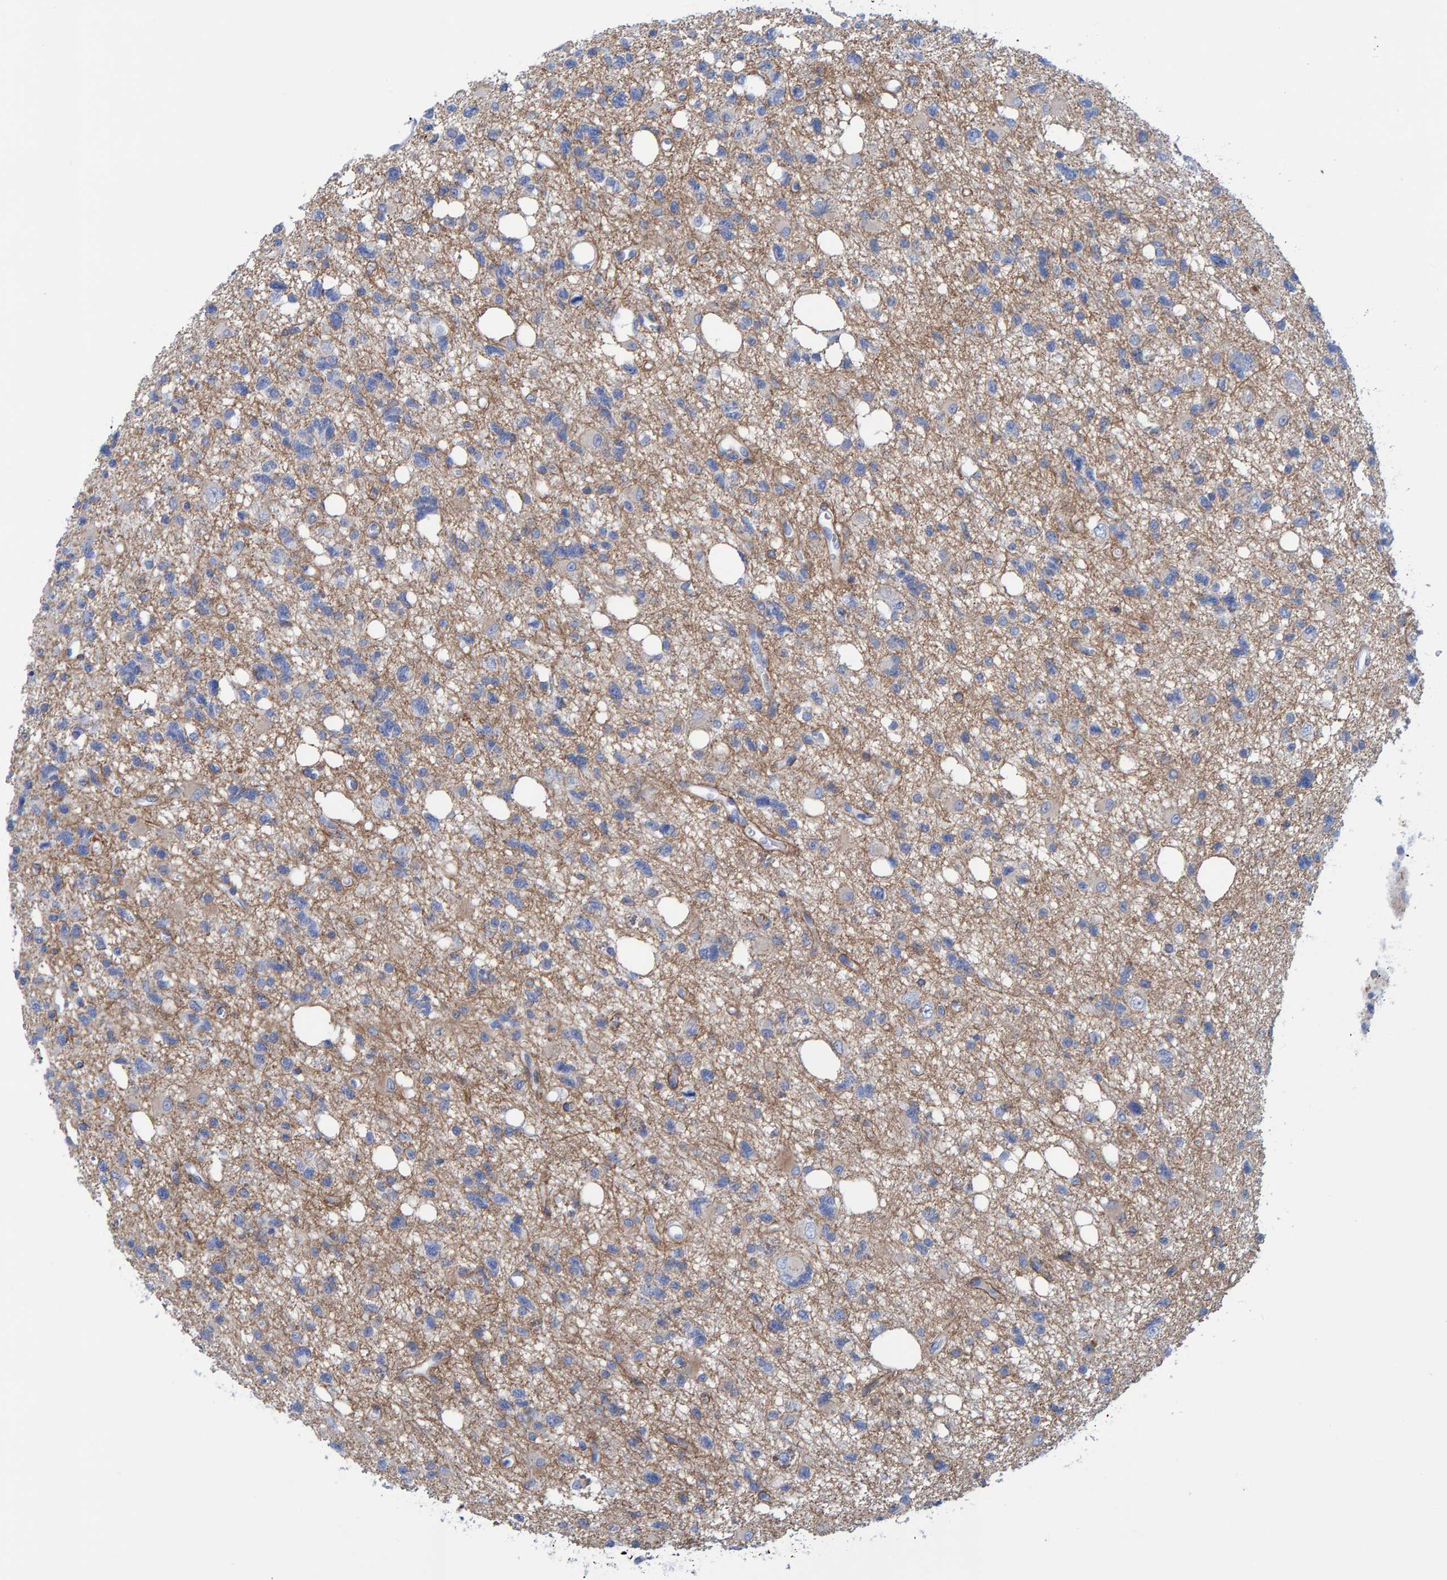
{"staining": {"intensity": "negative", "quantity": "none", "location": "none"}, "tissue": "glioma", "cell_type": "Tumor cells", "image_type": "cancer", "snomed": [{"axis": "morphology", "description": "Glioma, malignant, High grade"}, {"axis": "topography", "description": "Brain"}], "caption": "Human glioma stained for a protein using immunohistochemistry (IHC) displays no positivity in tumor cells.", "gene": "JAKMIP3", "patient": {"sex": "female", "age": 62}}